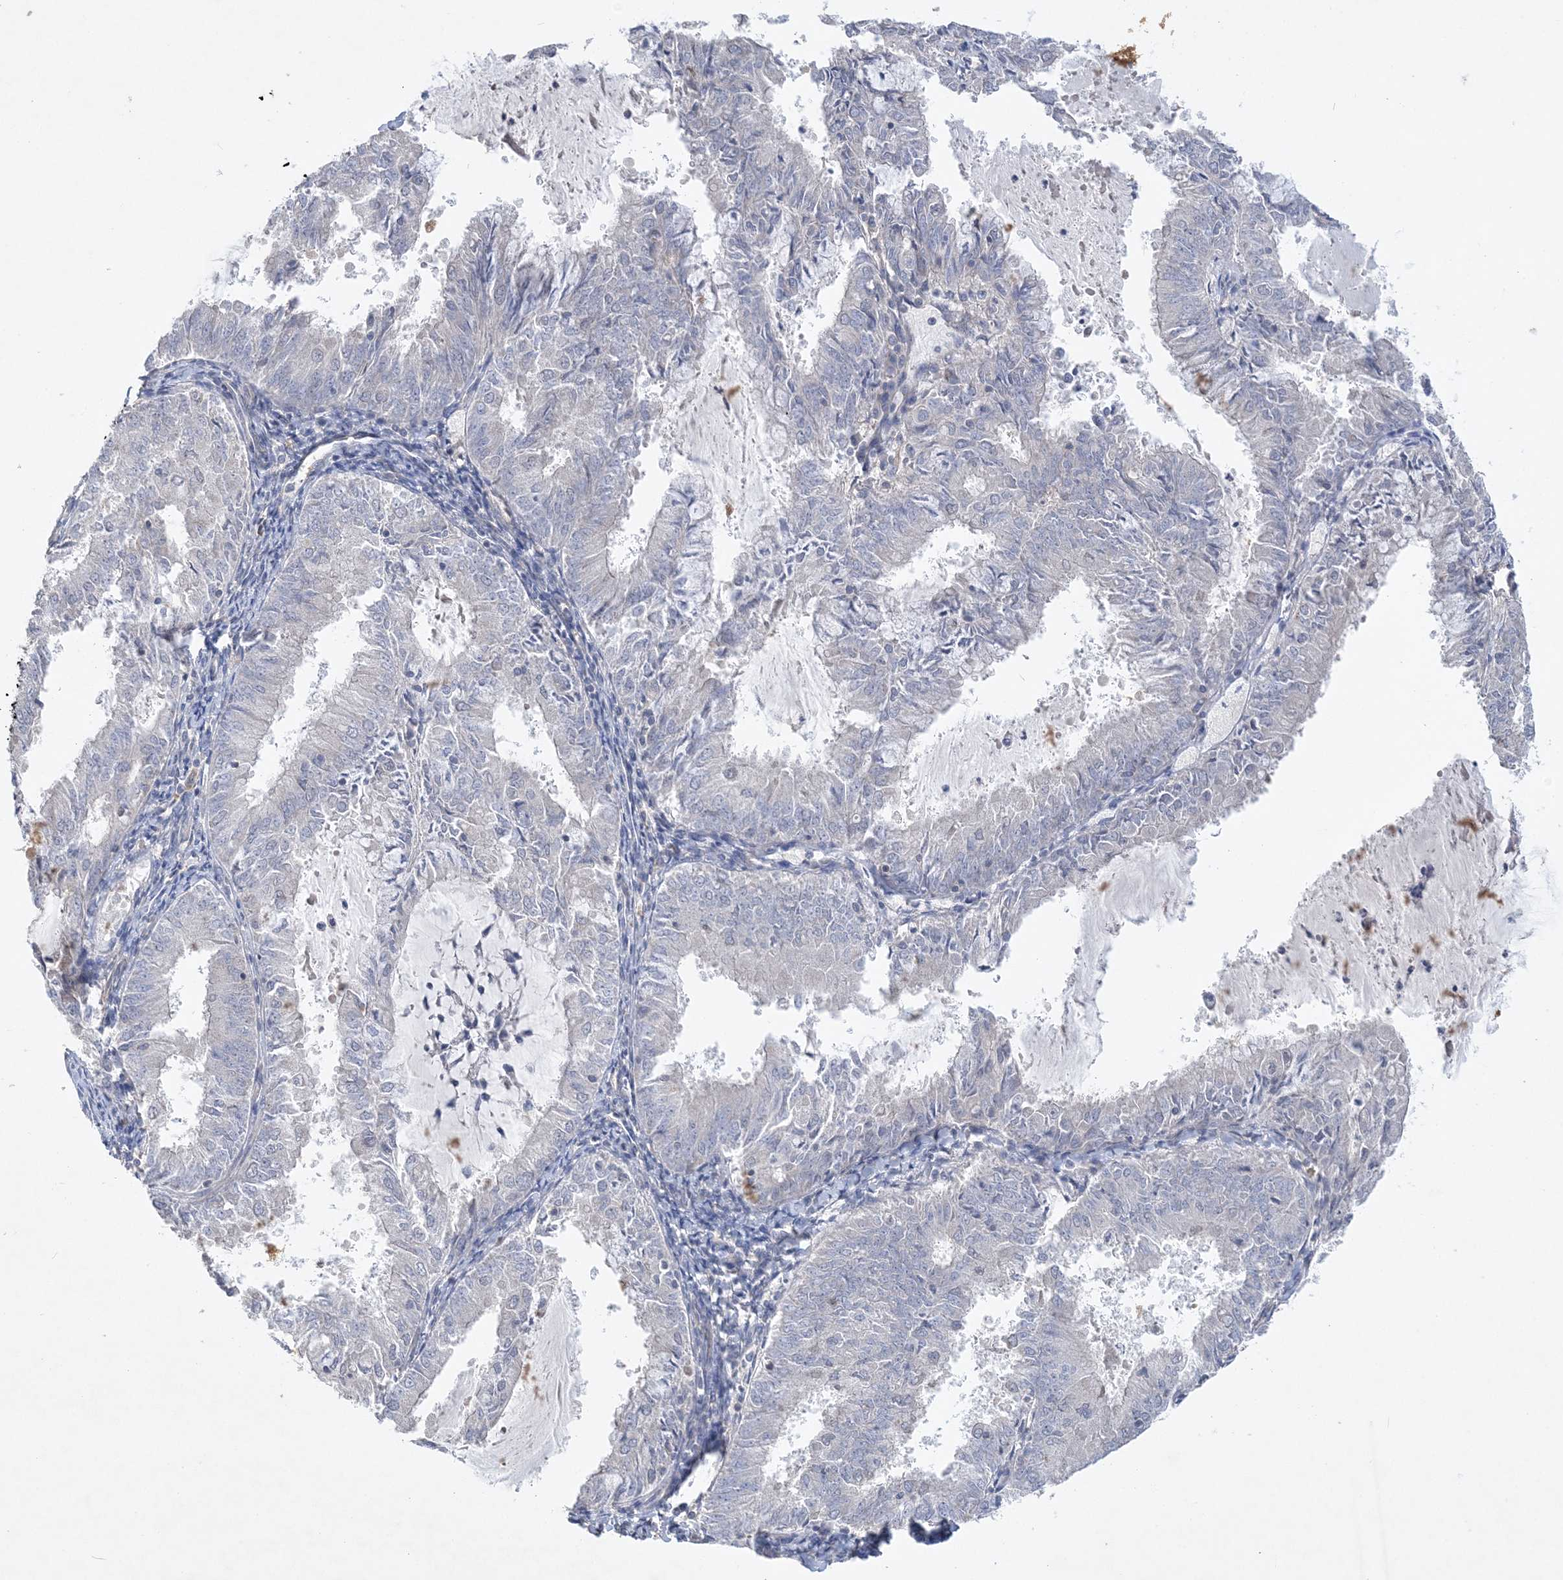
{"staining": {"intensity": "negative", "quantity": "none", "location": "none"}, "tissue": "endometrial cancer", "cell_type": "Tumor cells", "image_type": "cancer", "snomed": [{"axis": "morphology", "description": "Adenocarcinoma, NOS"}, {"axis": "topography", "description": "Endometrium"}], "caption": "Immunohistochemistry (IHC) photomicrograph of endometrial cancer (adenocarcinoma) stained for a protein (brown), which exhibits no staining in tumor cells.", "gene": "MAP4K5", "patient": {"sex": "female", "age": 57}}